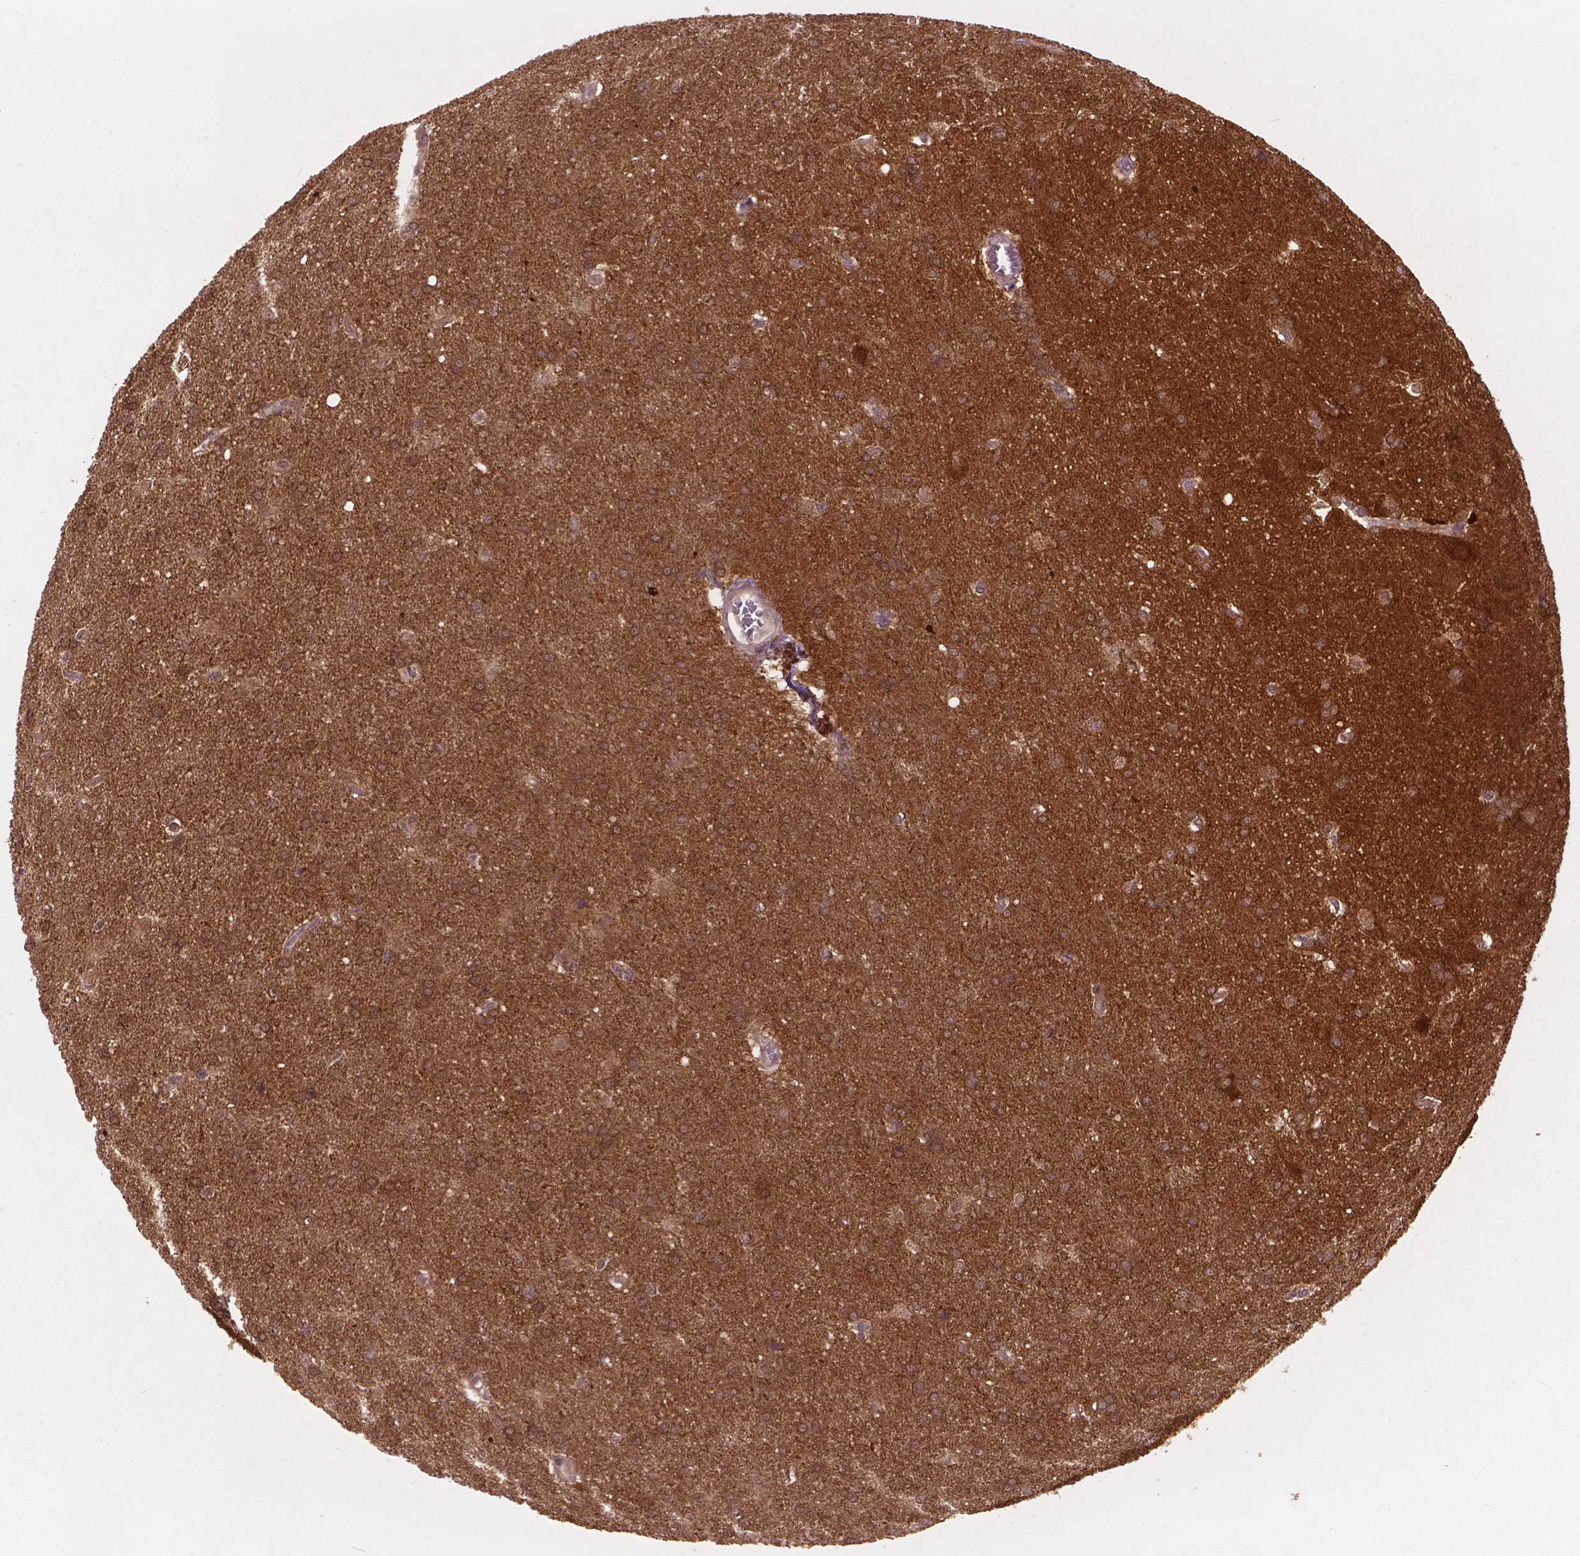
{"staining": {"intensity": "moderate", "quantity": "25%-75%", "location": "nuclear"}, "tissue": "glioma", "cell_type": "Tumor cells", "image_type": "cancer", "snomed": [{"axis": "morphology", "description": "Glioma, malignant, Low grade"}, {"axis": "topography", "description": "Brain"}], "caption": "Immunohistochemical staining of glioma reveals medium levels of moderate nuclear protein staining in approximately 25%-75% of tumor cells.", "gene": "ENO2", "patient": {"sex": "female", "age": 32}}